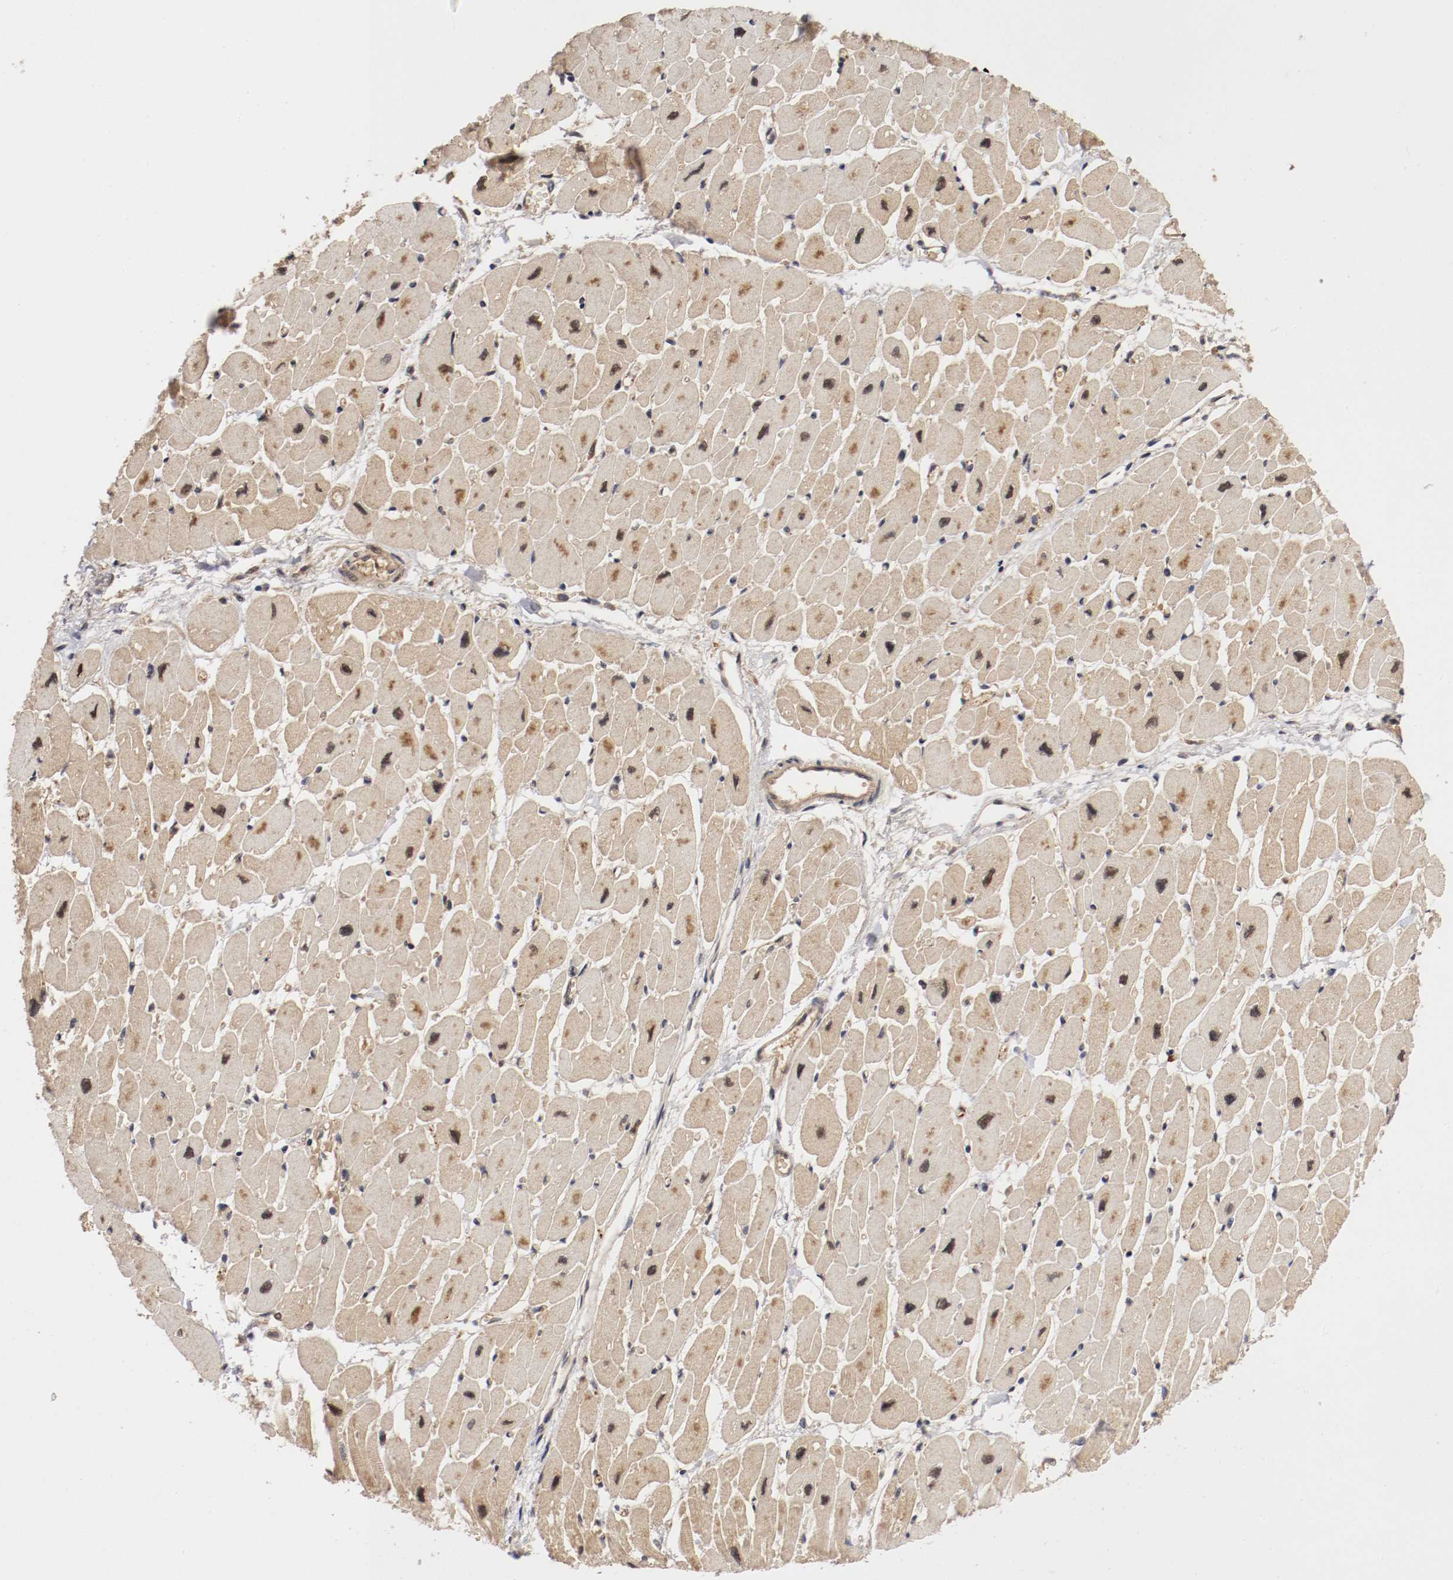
{"staining": {"intensity": "weak", "quantity": ">75%", "location": "cytoplasmic/membranous"}, "tissue": "heart muscle", "cell_type": "Cardiomyocytes", "image_type": "normal", "snomed": [{"axis": "morphology", "description": "Normal tissue, NOS"}, {"axis": "topography", "description": "Heart"}], "caption": "Brown immunohistochemical staining in unremarkable human heart muscle displays weak cytoplasmic/membranous staining in approximately >75% of cardiomyocytes.", "gene": "DNMT3B", "patient": {"sex": "female", "age": 54}}